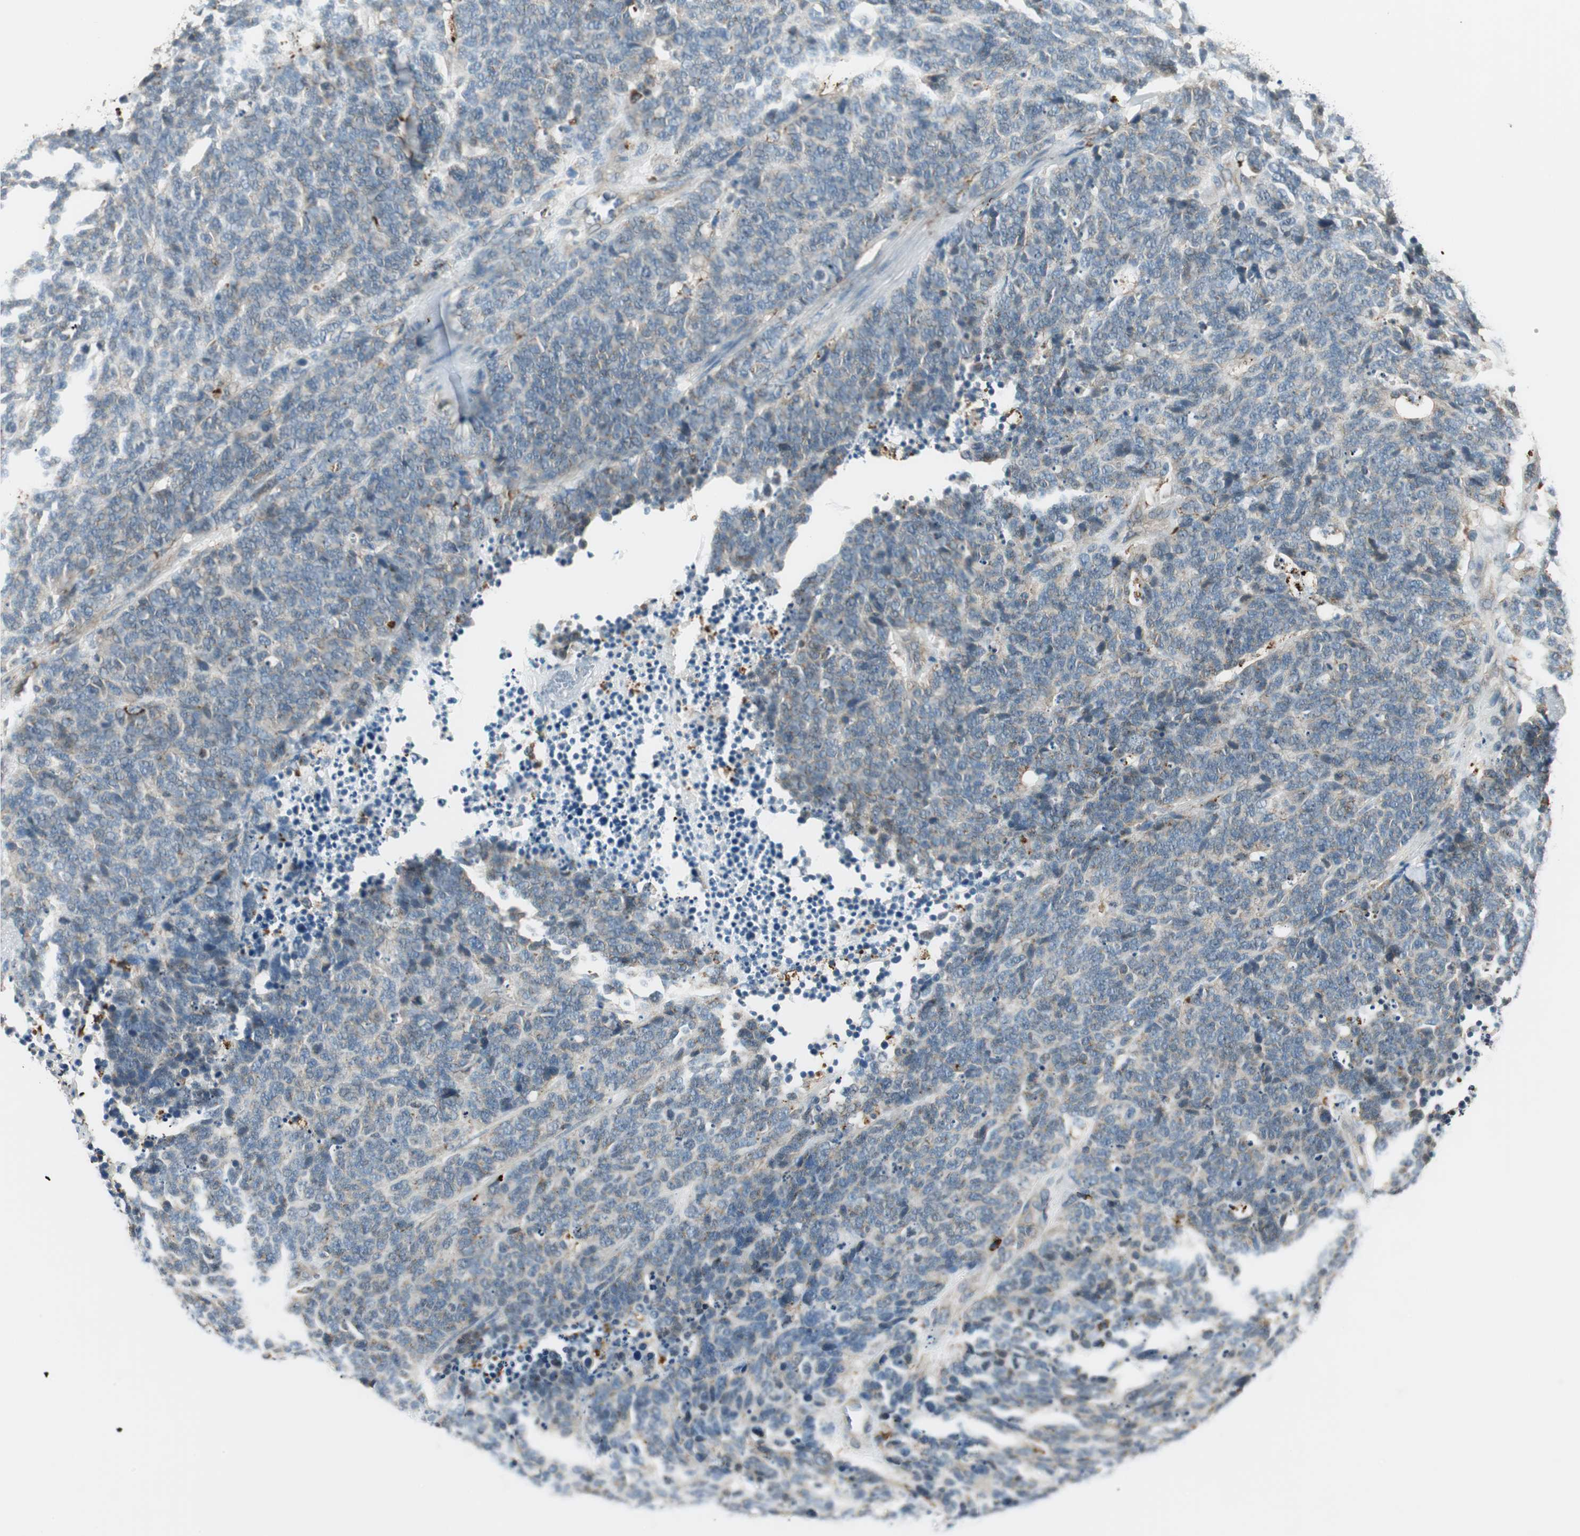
{"staining": {"intensity": "weak", "quantity": ">75%", "location": "cytoplasmic/membranous"}, "tissue": "lung cancer", "cell_type": "Tumor cells", "image_type": "cancer", "snomed": [{"axis": "morphology", "description": "Neoplasm, malignant, NOS"}, {"axis": "topography", "description": "Lung"}], "caption": "Lung cancer tissue shows weak cytoplasmic/membranous positivity in approximately >75% of tumor cells, visualized by immunohistochemistry. (IHC, brightfield microscopy, high magnification).", "gene": "NCK1", "patient": {"sex": "female", "age": 58}}